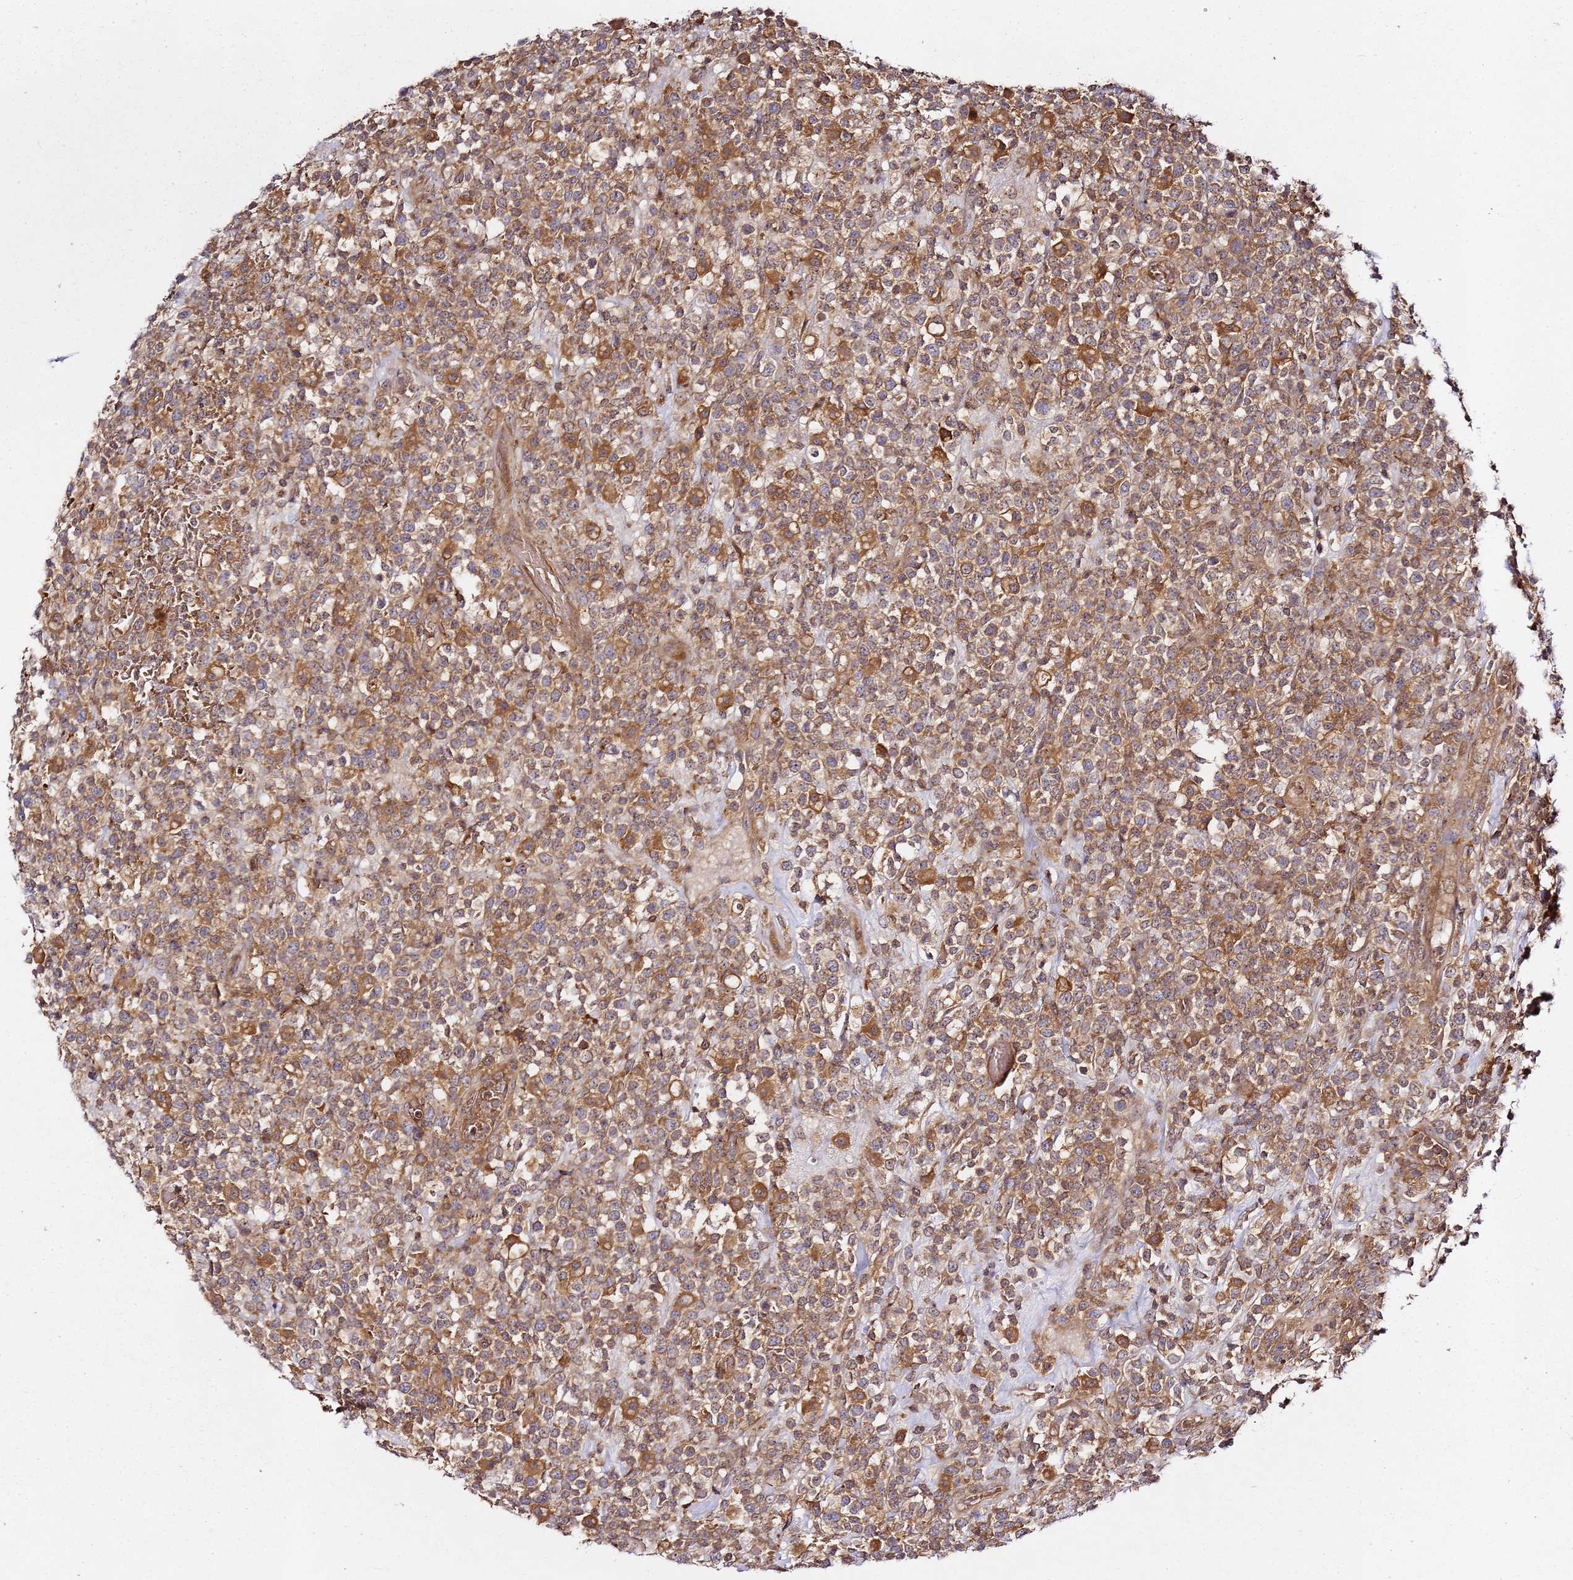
{"staining": {"intensity": "moderate", "quantity": ">75%", "location": "cytoplasmic/membranous"}, "tissue": "lymphoma", "cell_type": "Tumor cells", "image_type": "cancer", "snomed": [{"axis": "morphology", "description": "Malignant lymphoma, non-Hodgkin's type, High grade"}, {"axis": "topography", "description": "Colon"}], "caption": "Immunohistochemistry (IHC) image of human lymphoma stained for a protein (brown), which displays medium levels of moderate cytoplasmic/membranous positivity in approximately >75% of tumor cells.", "gene": "PRMT7", "patient": {"sex": "female", "age": 53}}